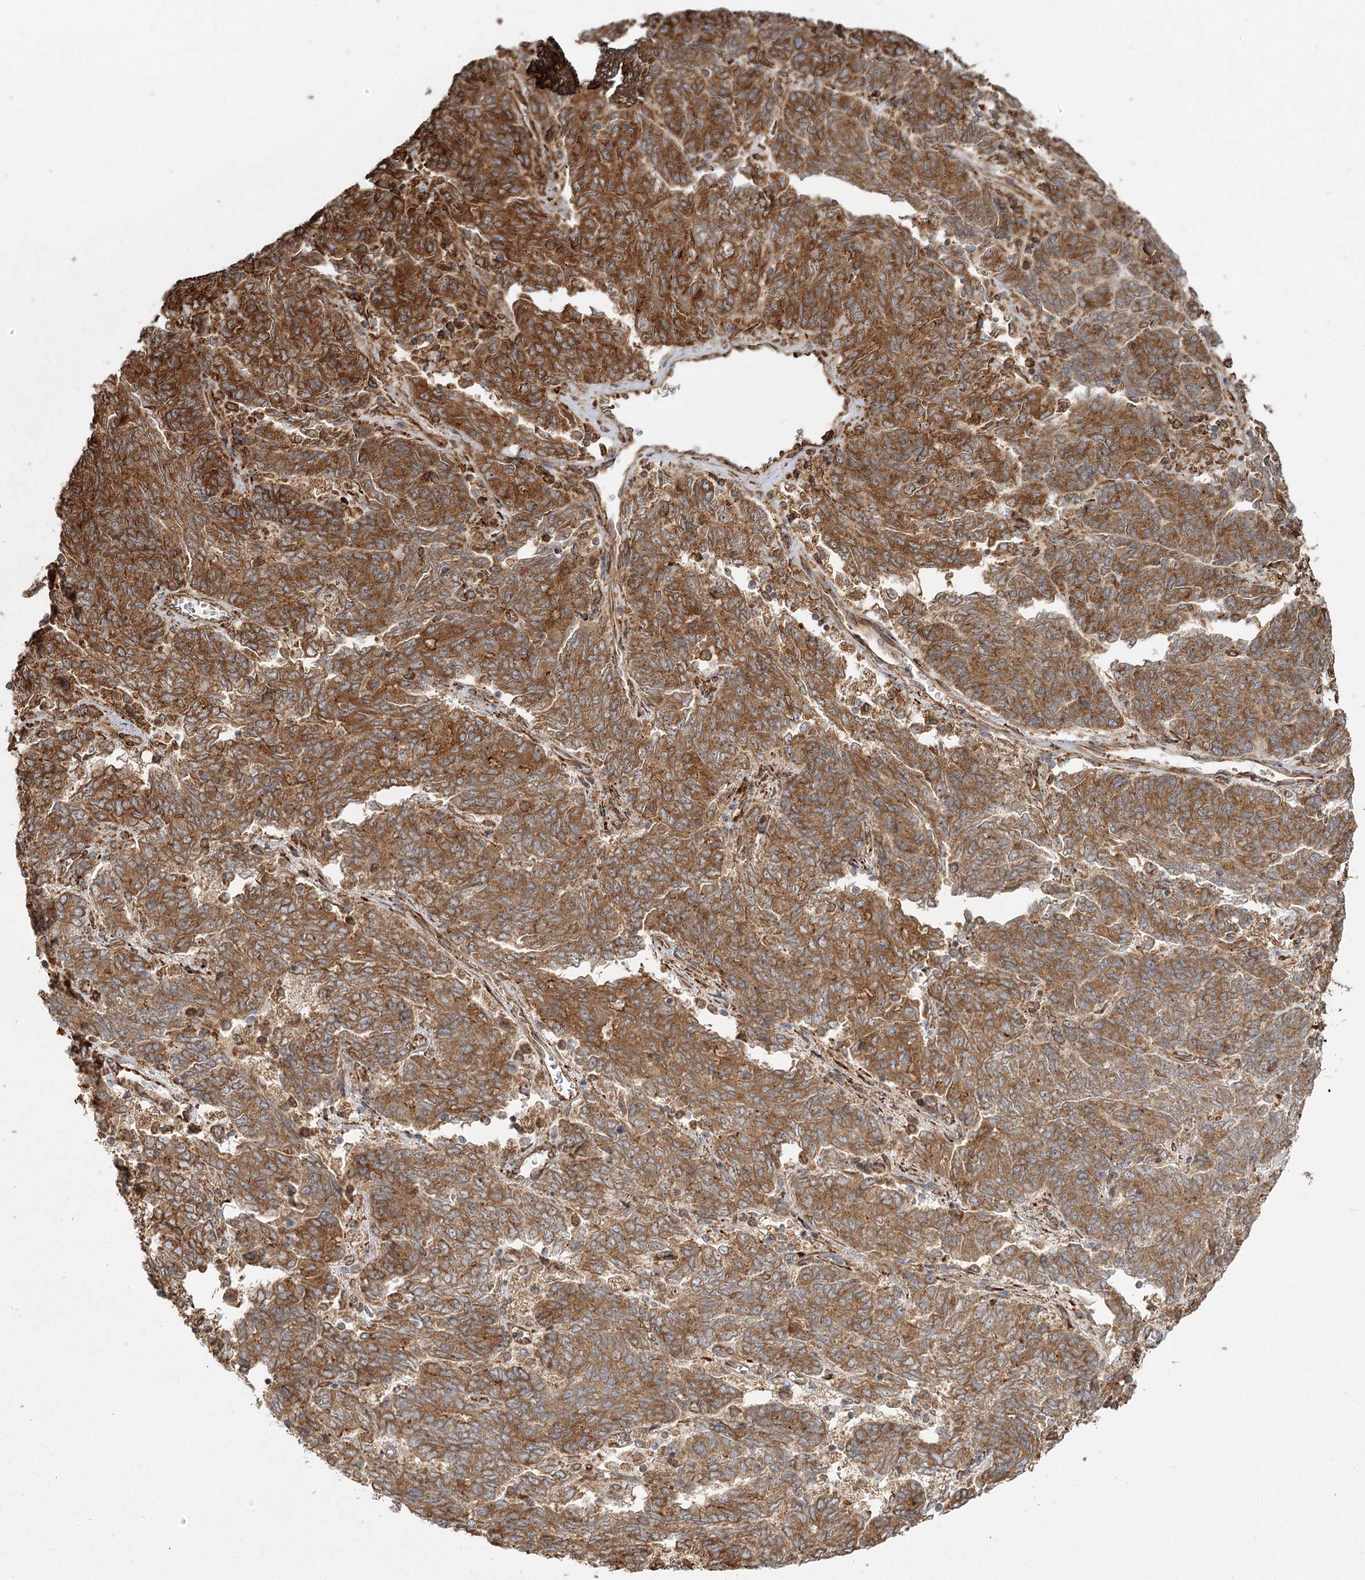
{"staining": {"intensity": "moderate", "quantity": ">75%", "location": "cytoplasmic/membranous"}, "tissue": "endometrial cancer", "cell_type": "Tumor cells", "image_type": "cancer", "snomed": [{"axis": "morphology", "description": "Adenocarcinoma, NOS"}, {"axis": "topography", "description": "Endometrium"}], "caption": "Tumor cells display medium levels of moderate cytoplasmic/membranous positivity in about >75% of cells in adenocarcinoma (endometrial).", "gene": "FAM13A", "patient": {"sex": "female", "age": 80}}